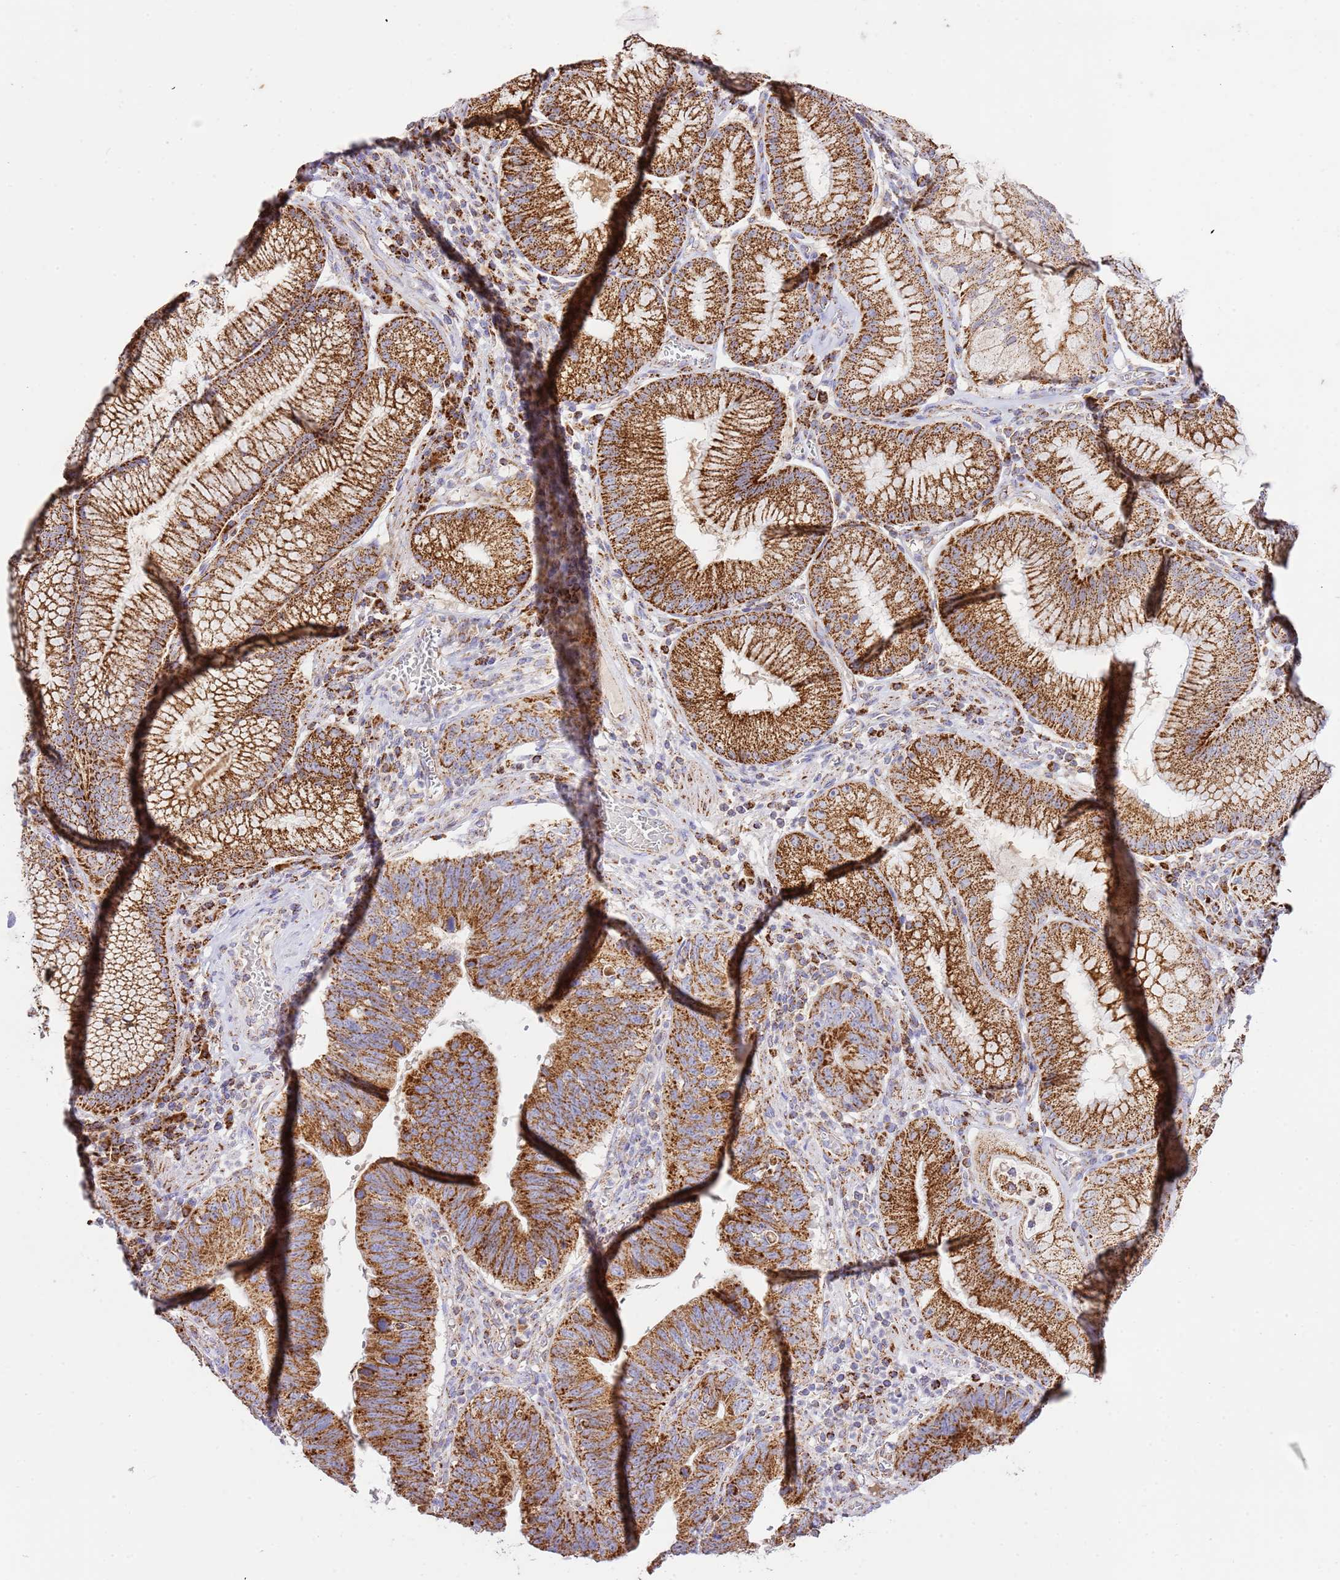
{"staining": {"intensity": "strong", "quantity": ">75%", "location": "cytoplasmic/membranous"}, "tissue": "stomach cancer", "cell_type": "Tumor cells", "image_type": "cancer", "snomed": [{"axis": "morphology", "description": "Adenocarcinoma, NOS"}, {"axis": "topography", "description": "Stomach"}], "caption": "Protein staining displays strong cytoplasmic/membranous positivity in approximately >75% of tumor cells in stomach adenocarcinoma.", "gene": "ZBTB39", "patient": {"sex": "male", "age": 59}}